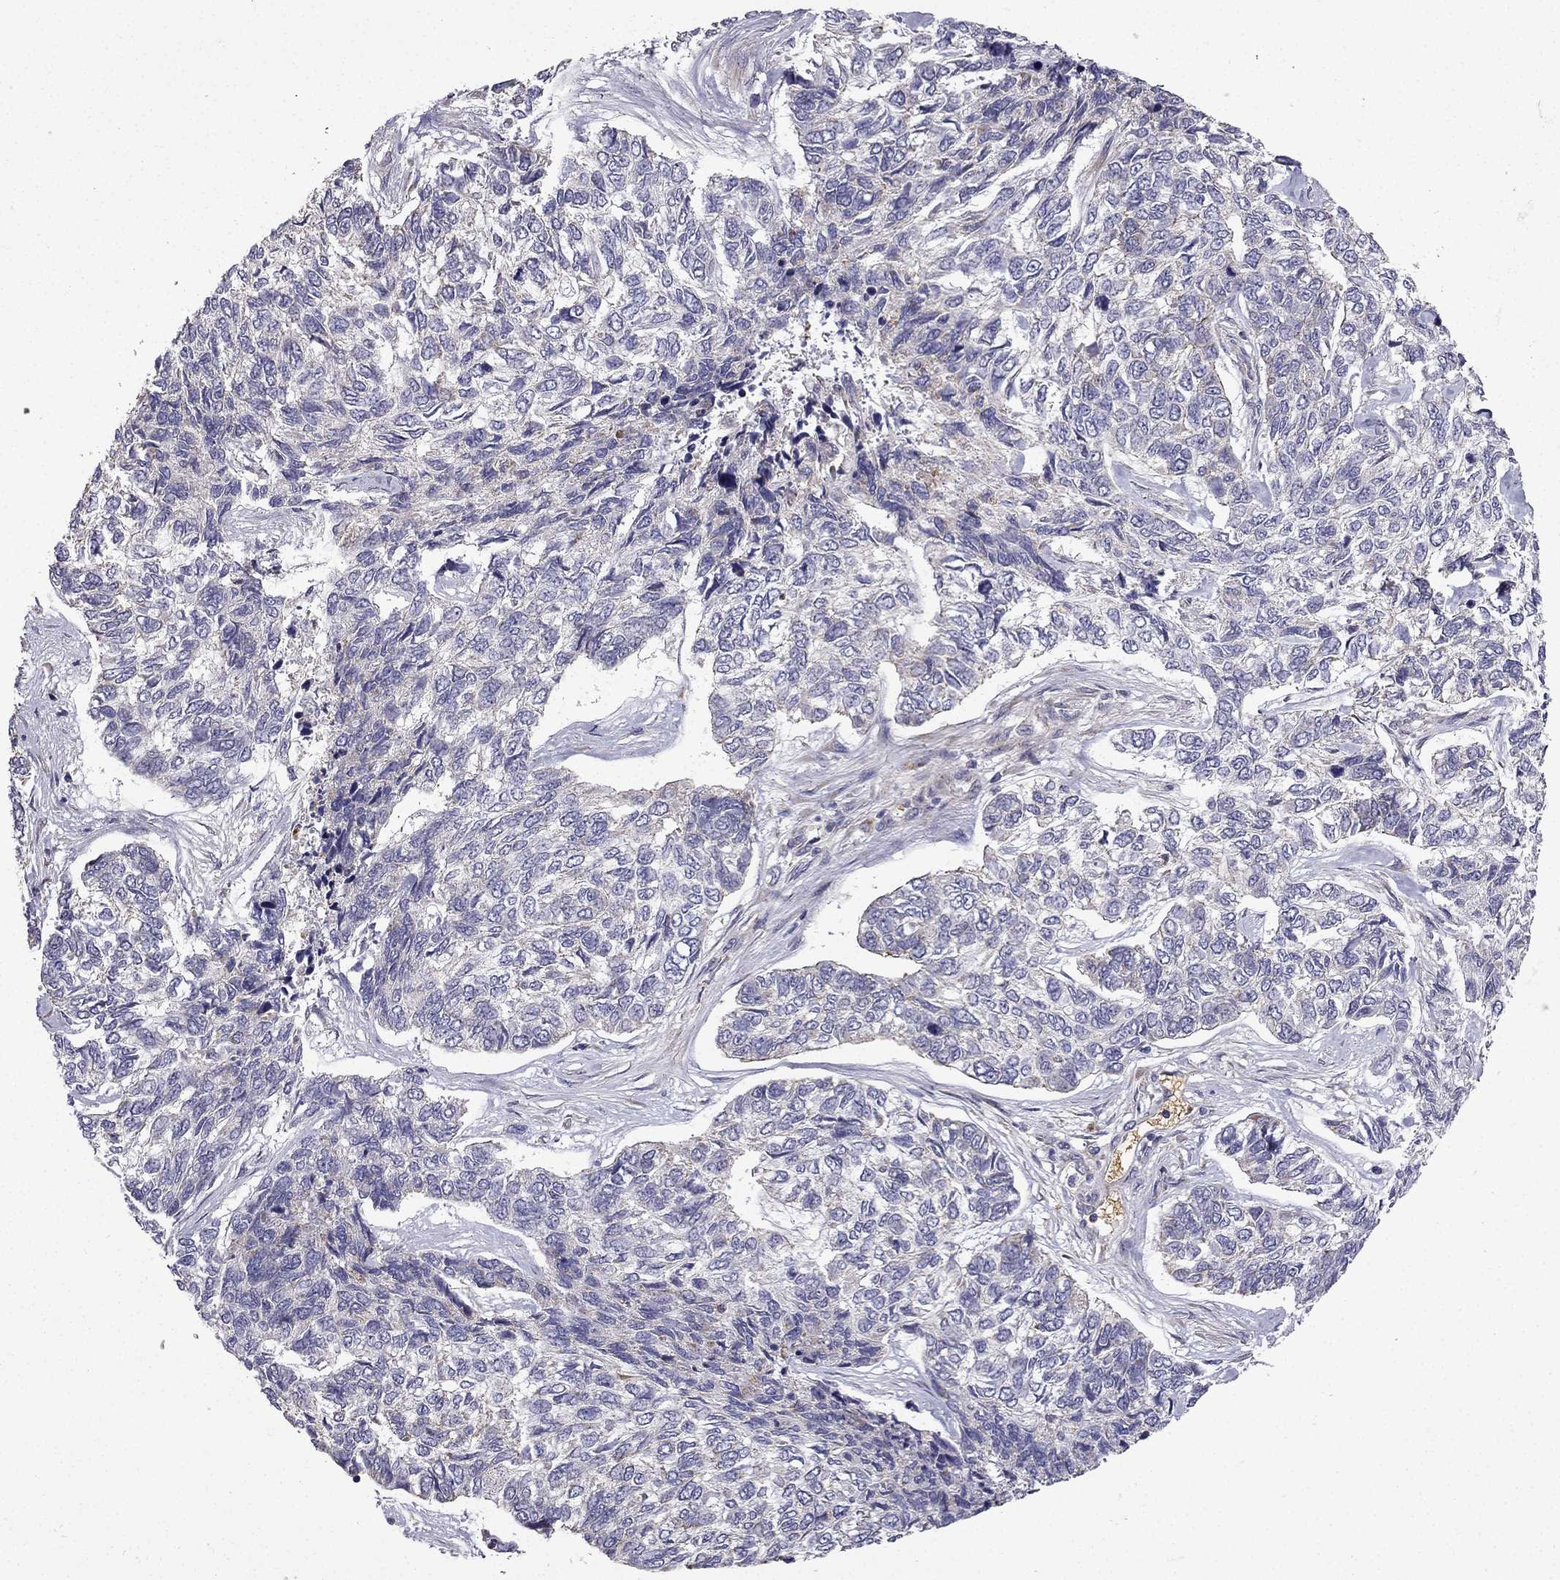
{"staining": {"intensity": "negative", "quantity": "none", "location": "none"}, "tissue": "skin cancer", "cell_type": "Tumor cells", "image_type": "cancer", "snomed": [{"axis": "morphology", "description": "Basal cell carcinoma"}, {"axis": "topography", "description": "Skin"}], "caption": "A high-resolution micrograph shows IHC staining of skin basal cell carcinoma, which reveals no significant staining in tumor cells.", "gene": "B4GALT7", "patient": {"sex": "female", "age": 65}}